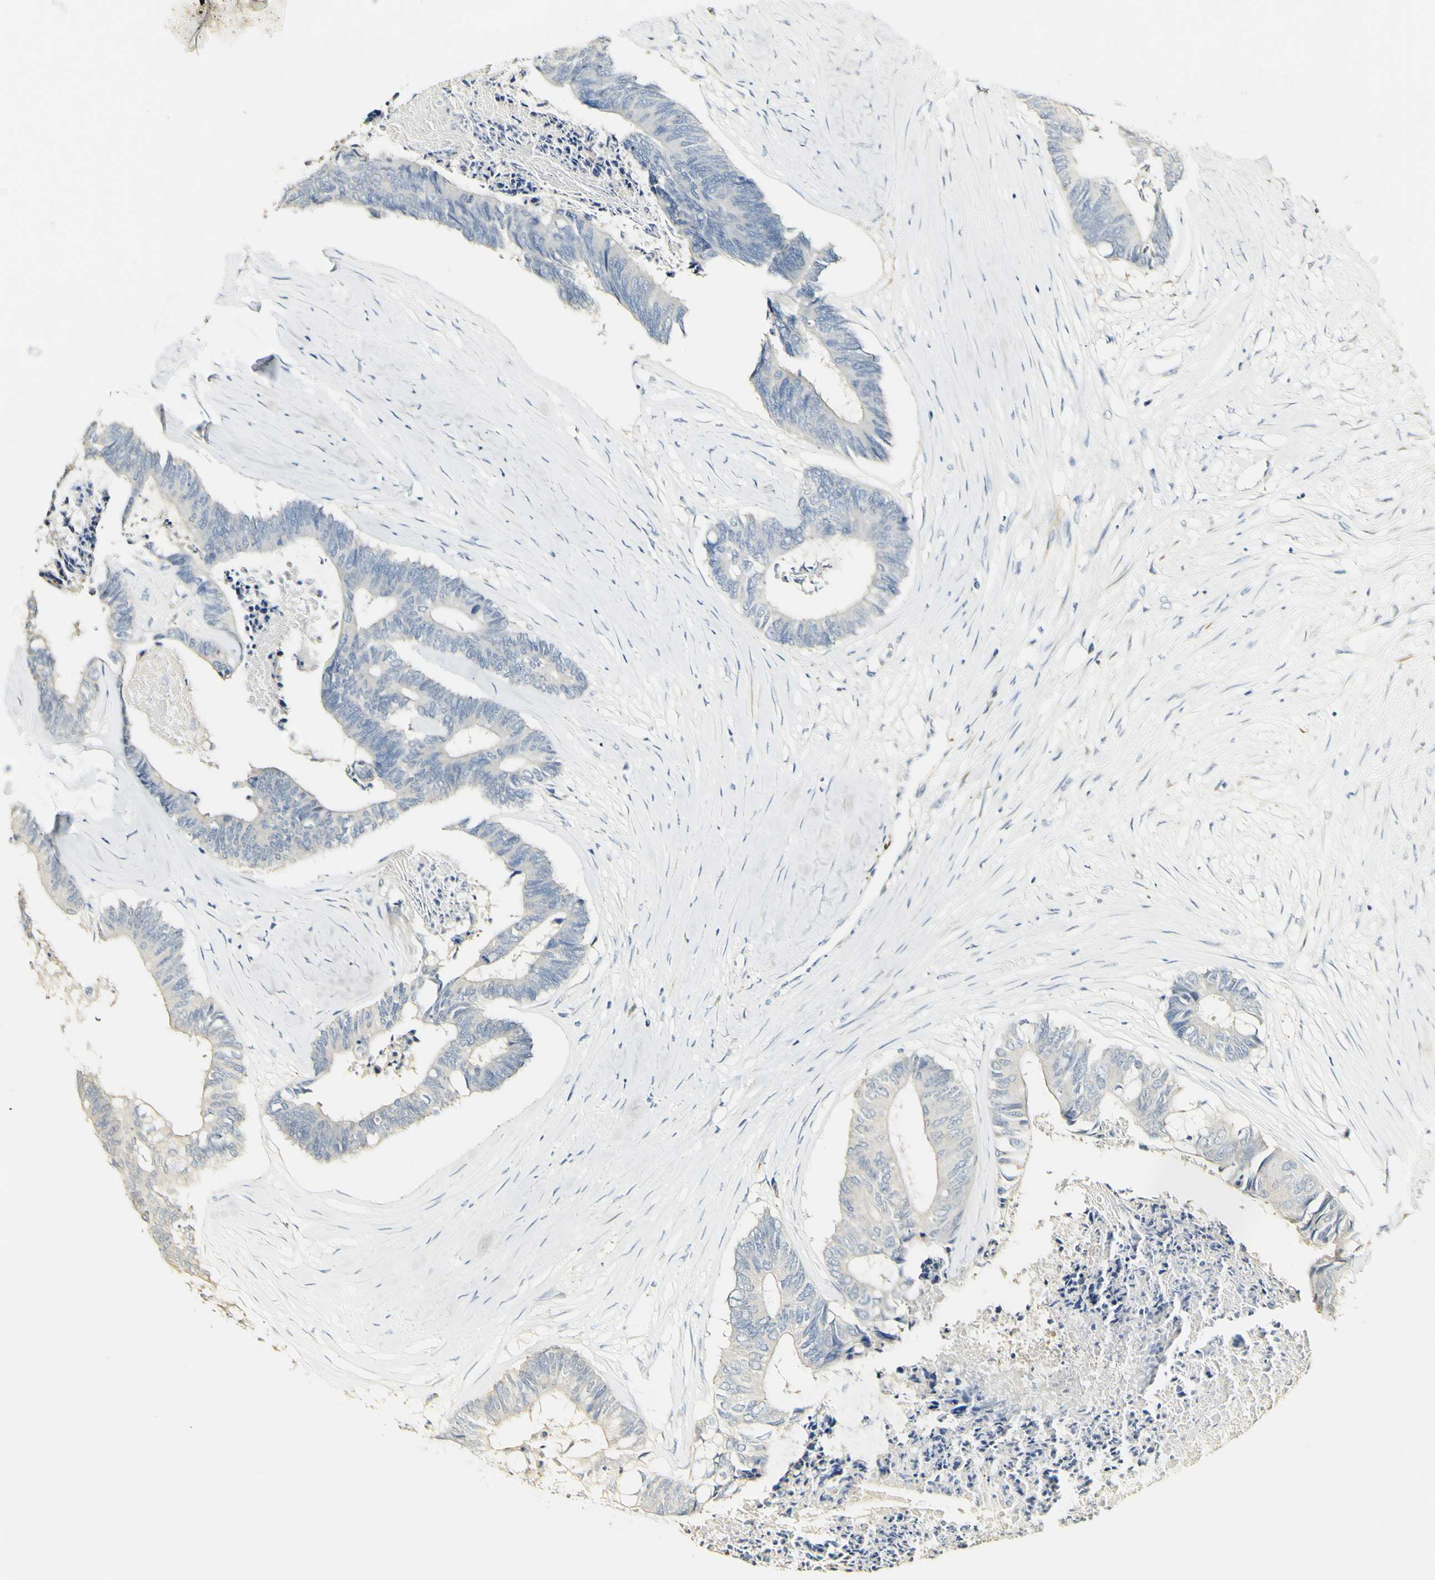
{"staining": {"intensity": "negative", "quantity": "none", "location": "none"}, "tissue": "colorectal cancer", "cell_type": "Tumor cells", "image_type": "cancer", "snomed": [{"axis": "morphology", "description": "Adenocarcinoma, NOS"}, {"axis": "topography", "description": "Rectum"}], "caption": "Immunohistochemistry histopathology image of neoplastic tissue: colorectal adenocarcinoma stained with DAB reveals no significant protein positivity in tumor cells.", "gene": "FMO3", "patient": {"sex": "male", "age": 63}}